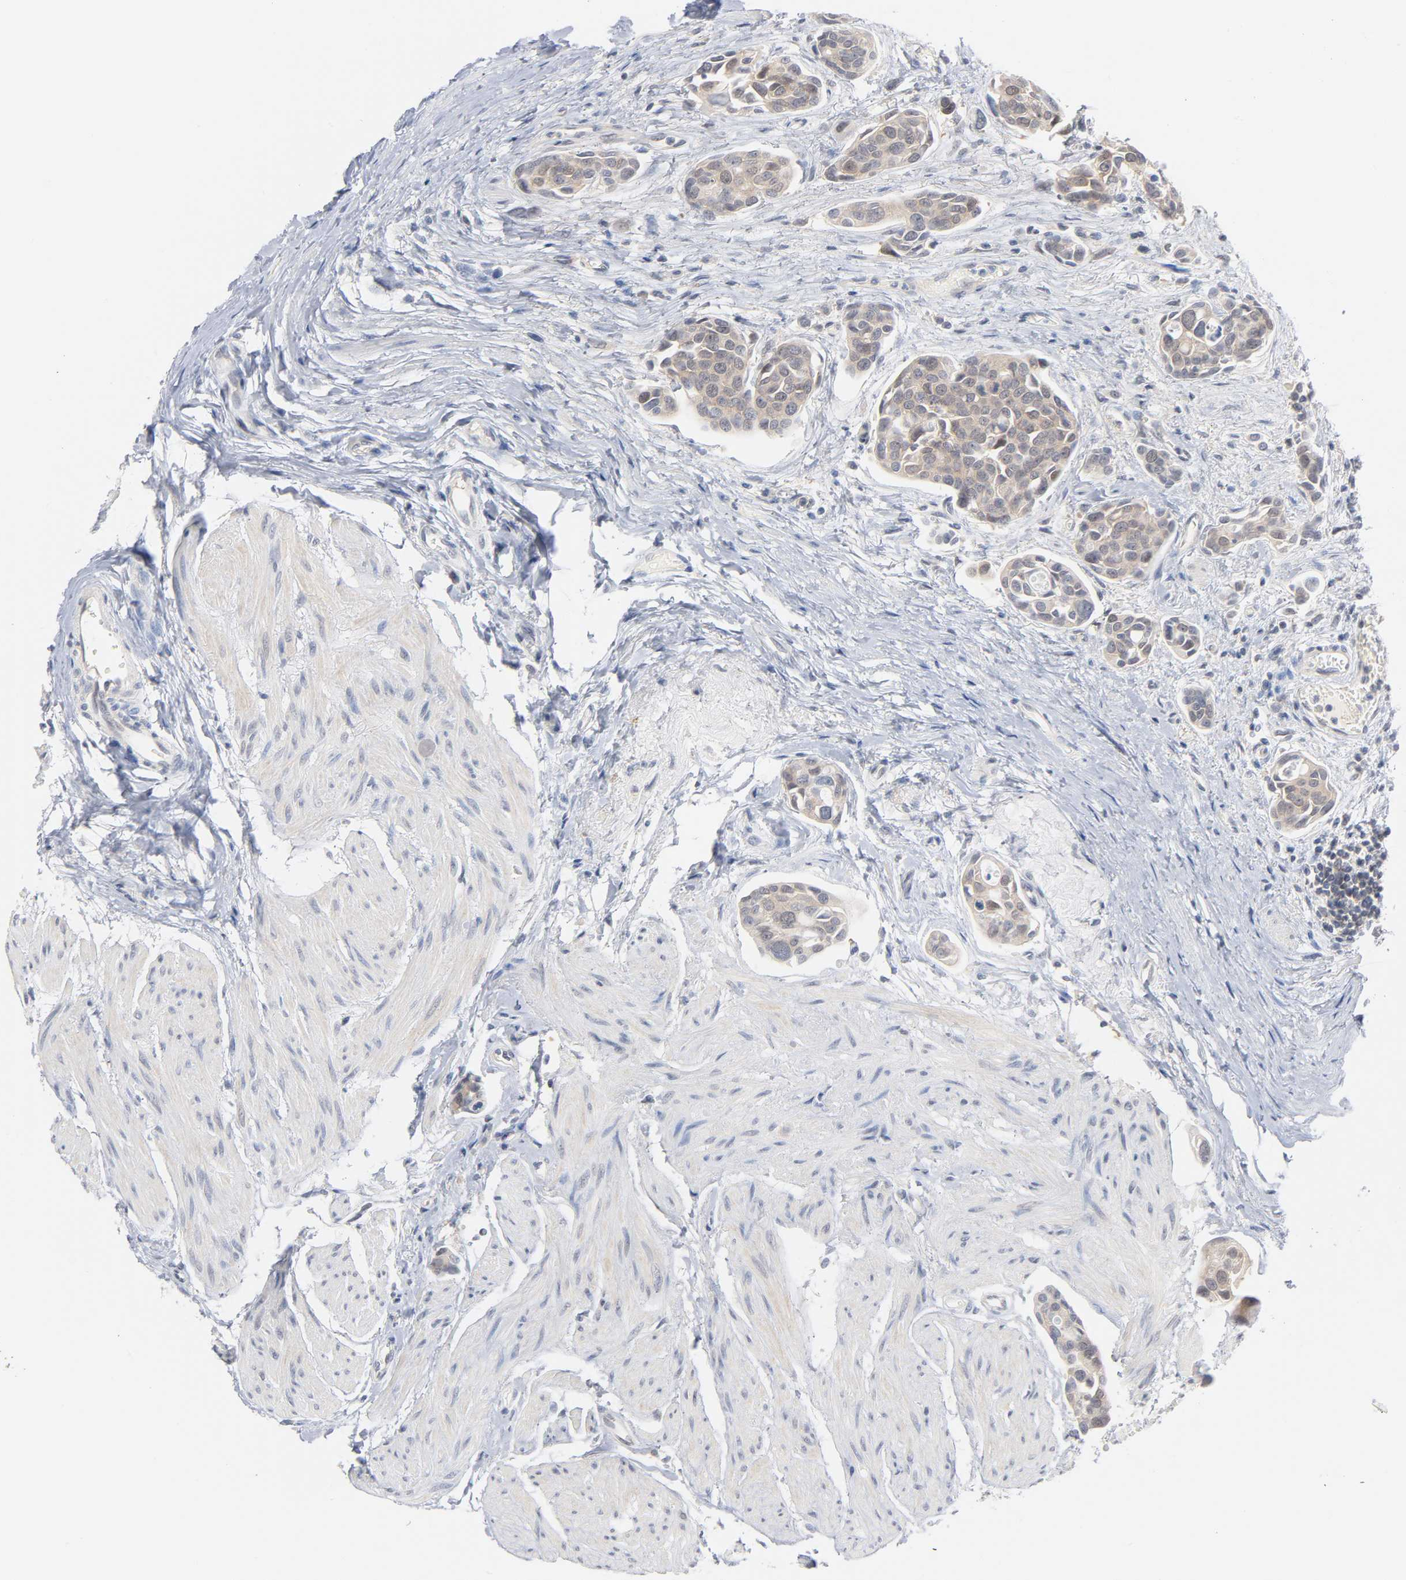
{"staining": {"intensity": "negative", "quantity": "none", "location": "none"}, "tissue": "urothelial cancer", "cell_type": "Tumor cells", "image_type": "cancer", "snomed": [{"axis": "morphology", "description": "Urothelial carcinoma, High grade"}, {"axis": "topography", "description": "Urinary bladder"}], "caption": "Tumor cells show no significant positivity in urothelial carcinoma (high-grade).", "gene": "UBL4A", "patient": {"sex": "male", "age": 78}}